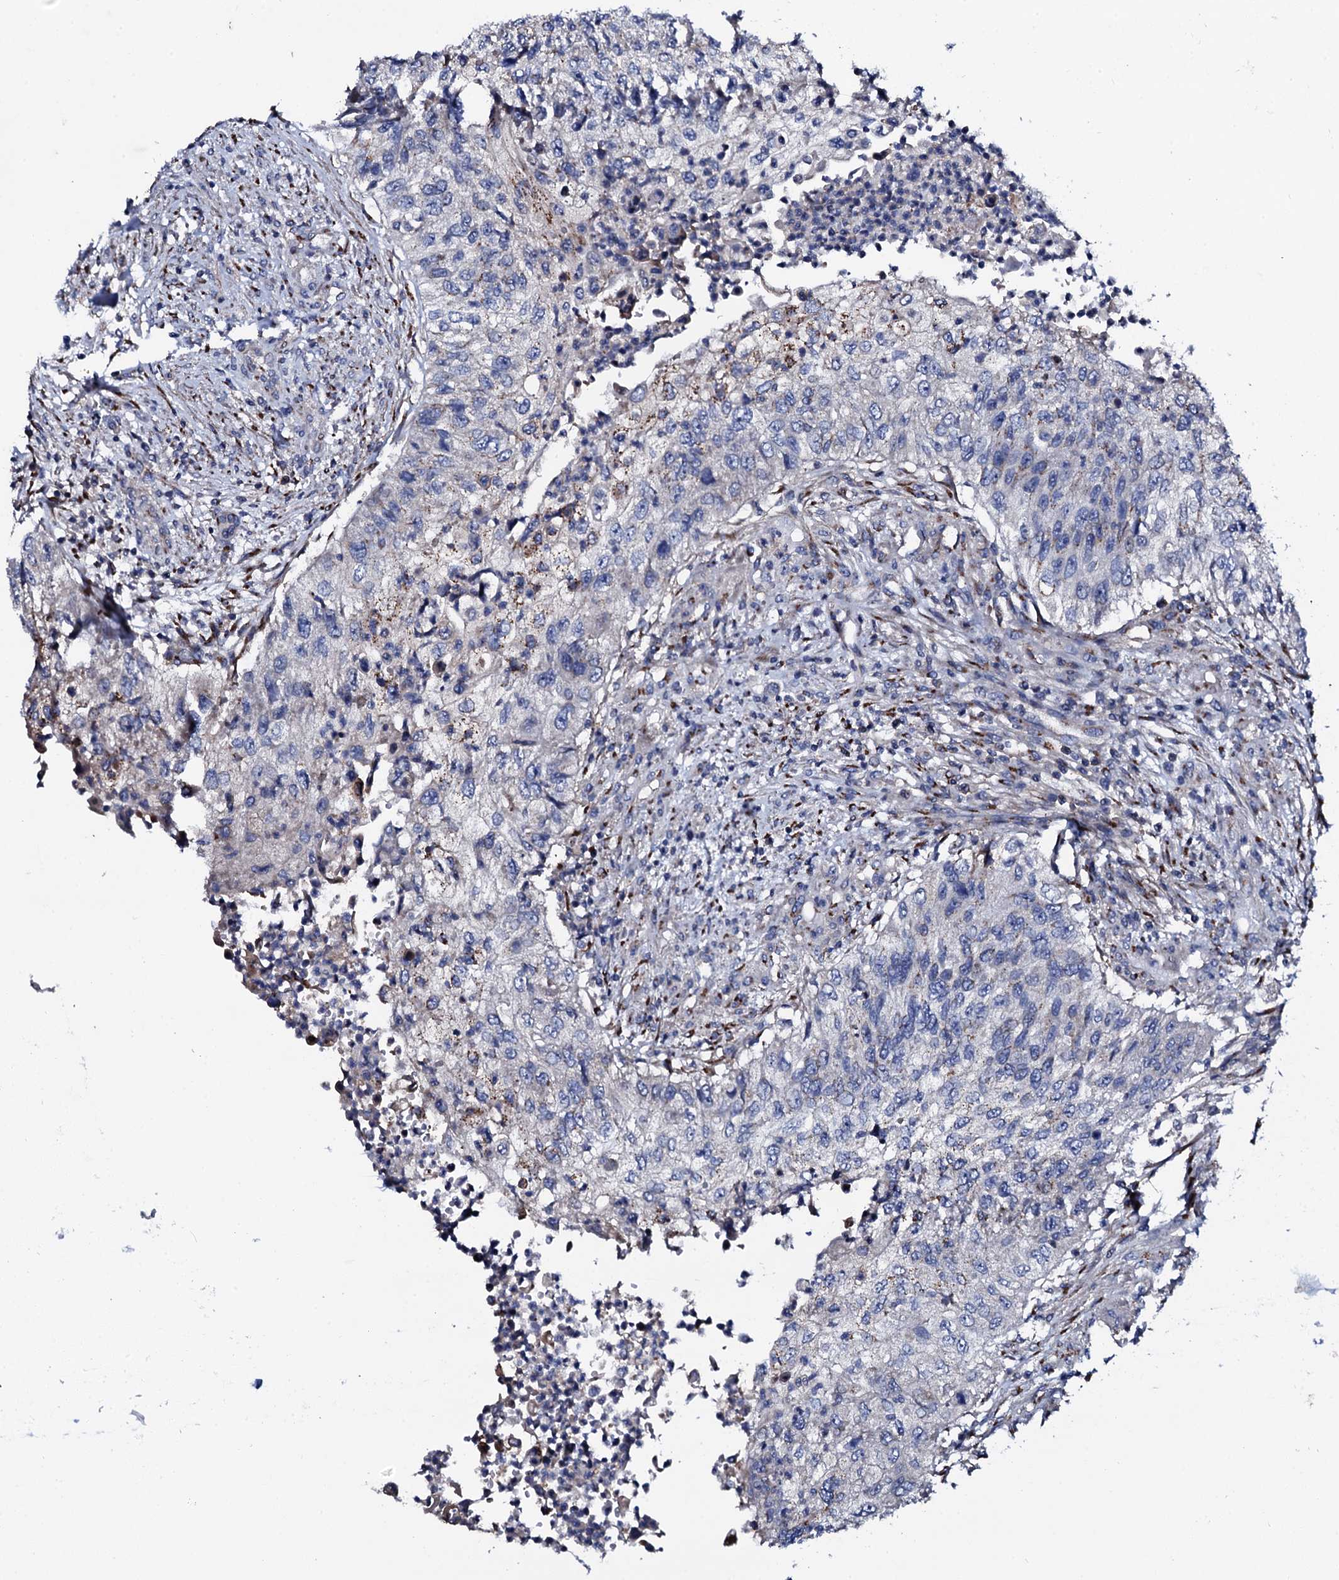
{"staining": {"intensity": "negative", "quantity": "none", "location": "none"}, "tissue": "urothelial cancer", "cell_type": "Tumor cells", "image_type": "cancer", "snomed": [{"axis": "morphology", "description": "Urothelial carcinoma, High grade"}, {"axis": "topography", "description": "Urinary bladder"}], "caption": "IHC of human urothelial carcinoma (high-grade) displays no staining in tumor cells.", "gene": "PLET1", "patient": {"sex": "female", "age": 60}}